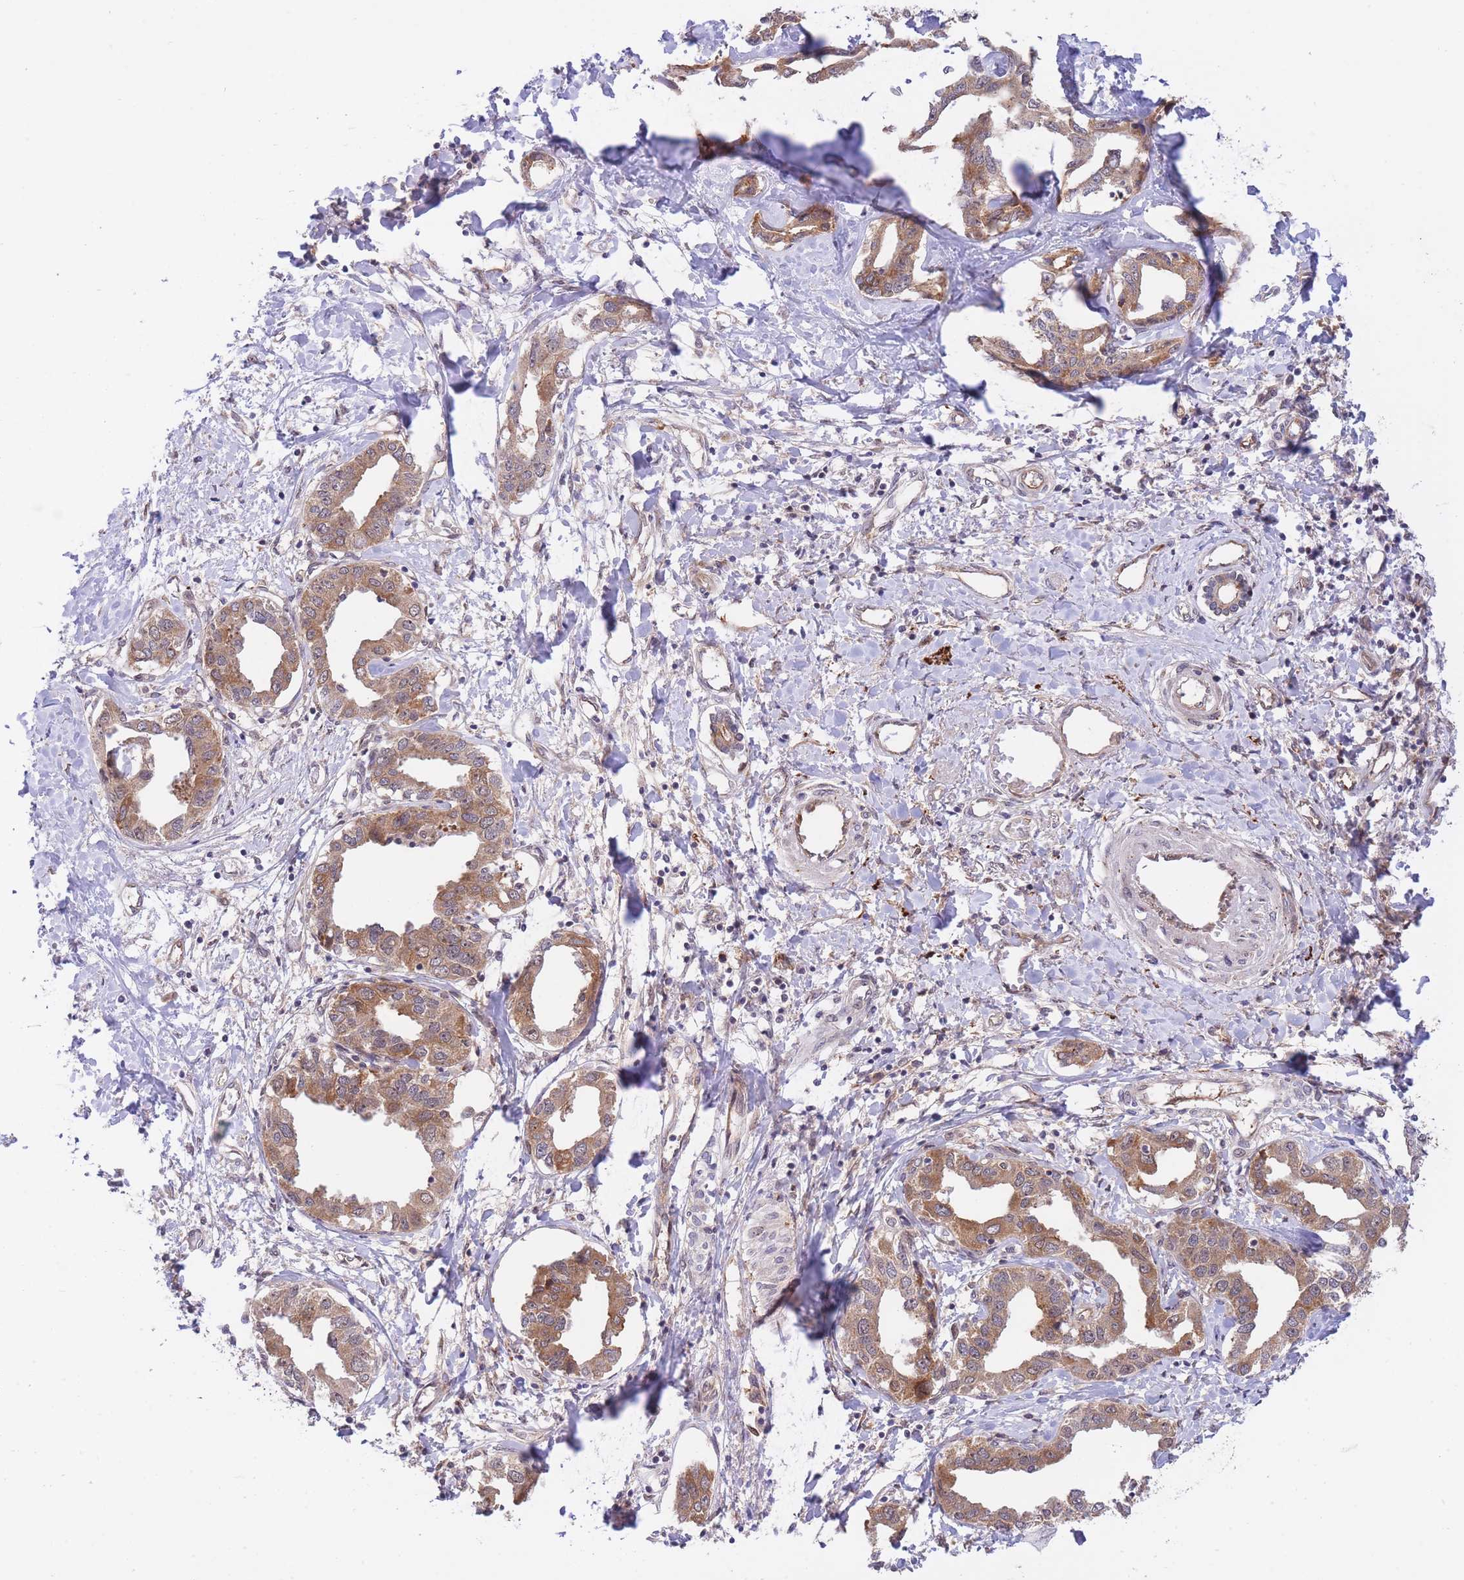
{"staining": {"intensity": "moderate", "quantity": ">75%", "location": "cytoplasmic/membranous"}, "tissue": "liver cancer", "cell_type": "Tumor cells", "image_type": "cancer", "snomed": [{"axis": "morphology", "description": "Cholangiocarcinoma"}, {"axis": "topography", "description": "Liver"}], "caption": "Brown immunohistochemical staining in human liver cancer (cholangiocarcinoma) displays moderate cytoplasmic/membranous expression in about >75% of tumor cells.", "gene": "EXOSC8", "patient": {"sex": "male", "age": 59}}